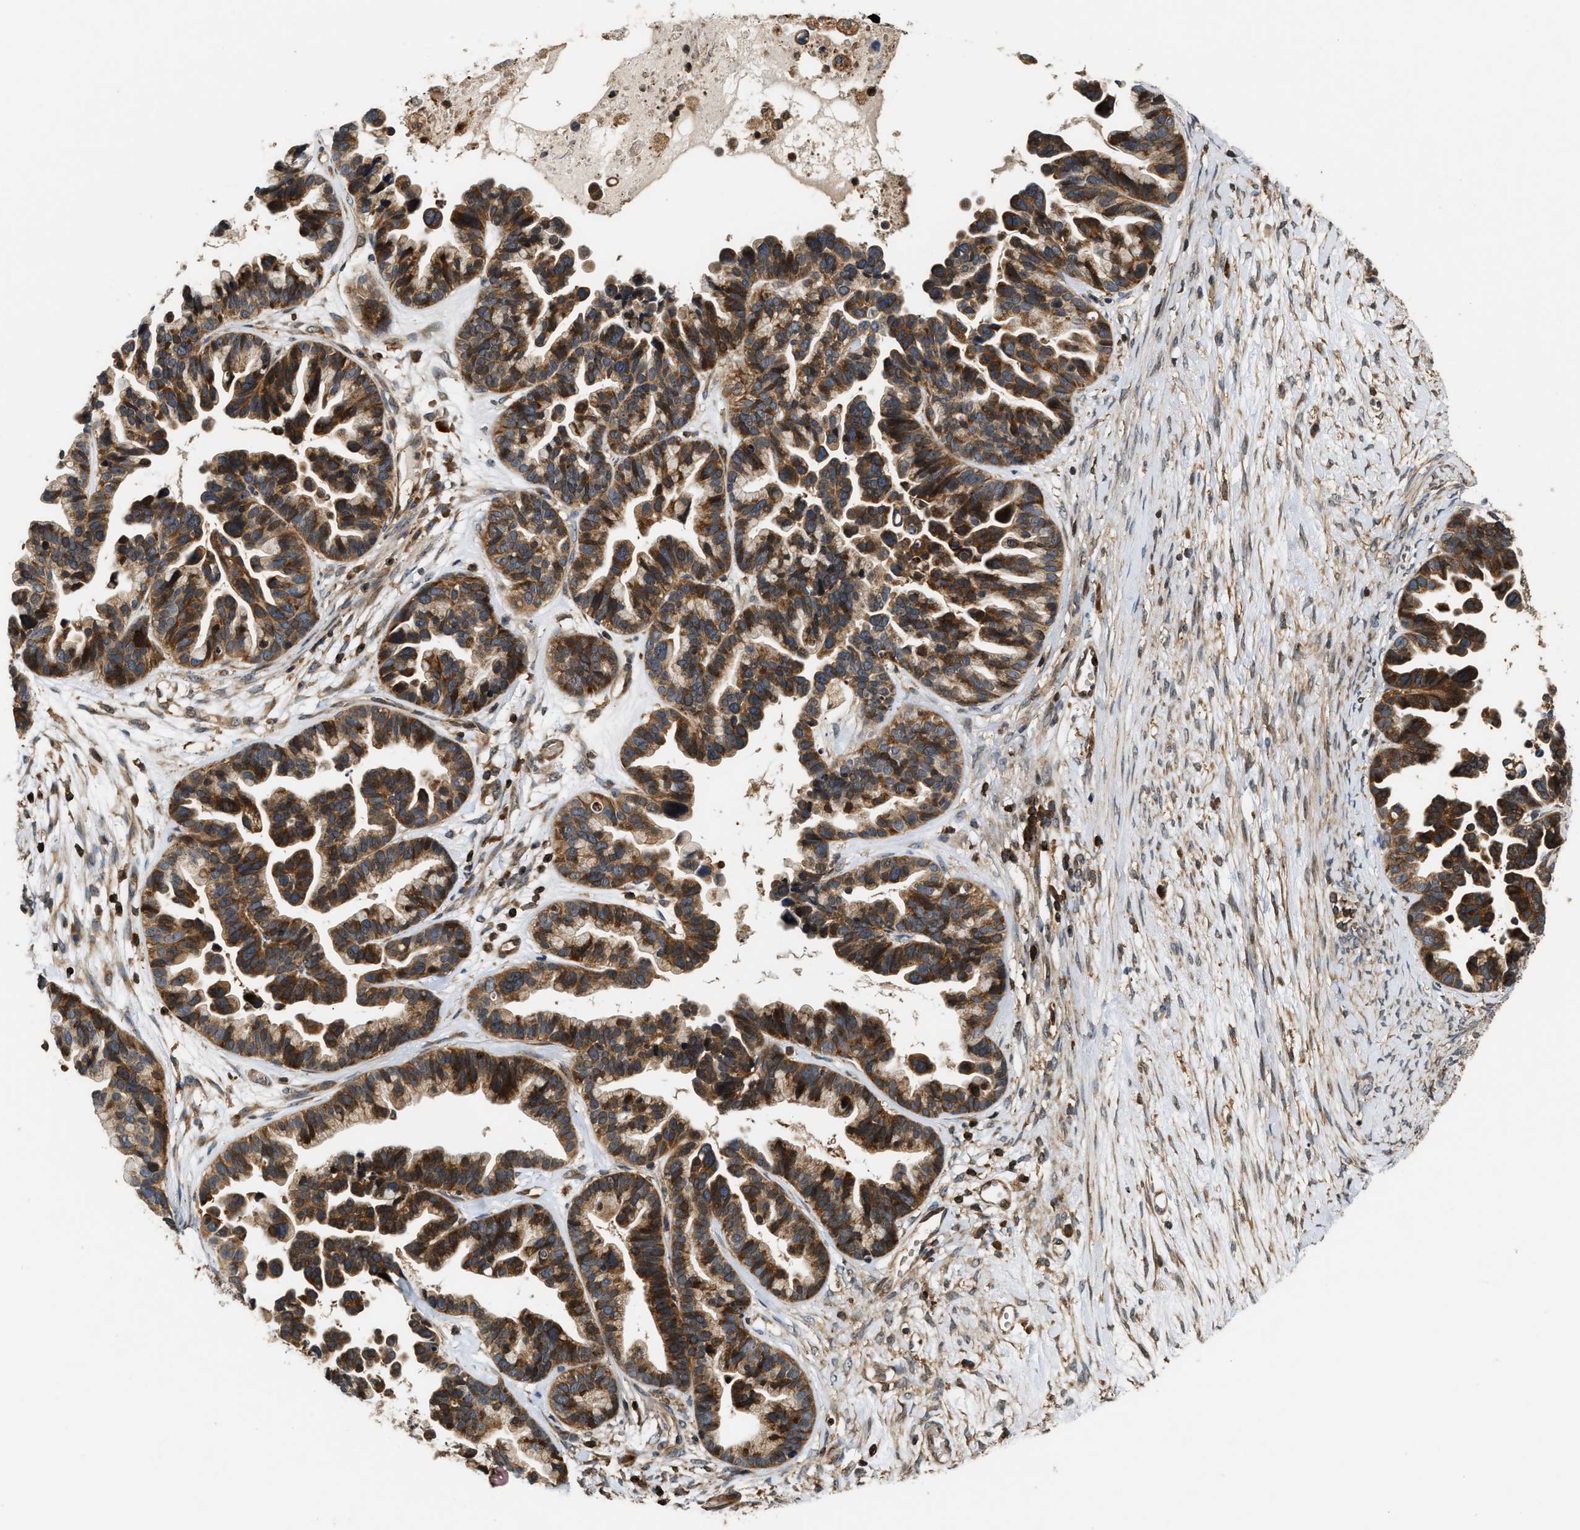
{"staining": {"intensity": "moderate", "quantity": ">75%", "location": "cytoplasmic/membranous"}, "tissue": "ovarian cancer", "cell_type": "Tumor cells", "image_type": "cancer", "snomed": [{"axis": "morphology", "description": "Cystadenocarcinoma, serous, NOS"}, {"axis": "topography", "description": "Ovary"}], "caption": "Brown immunohistochemical staining in human ovarian cancer reveals moderate cytoplasmic/membranous expression in approximately >75% of tumor cells.", "gene": "SNX5", "patient": {"sex": "female", "age": 56}}